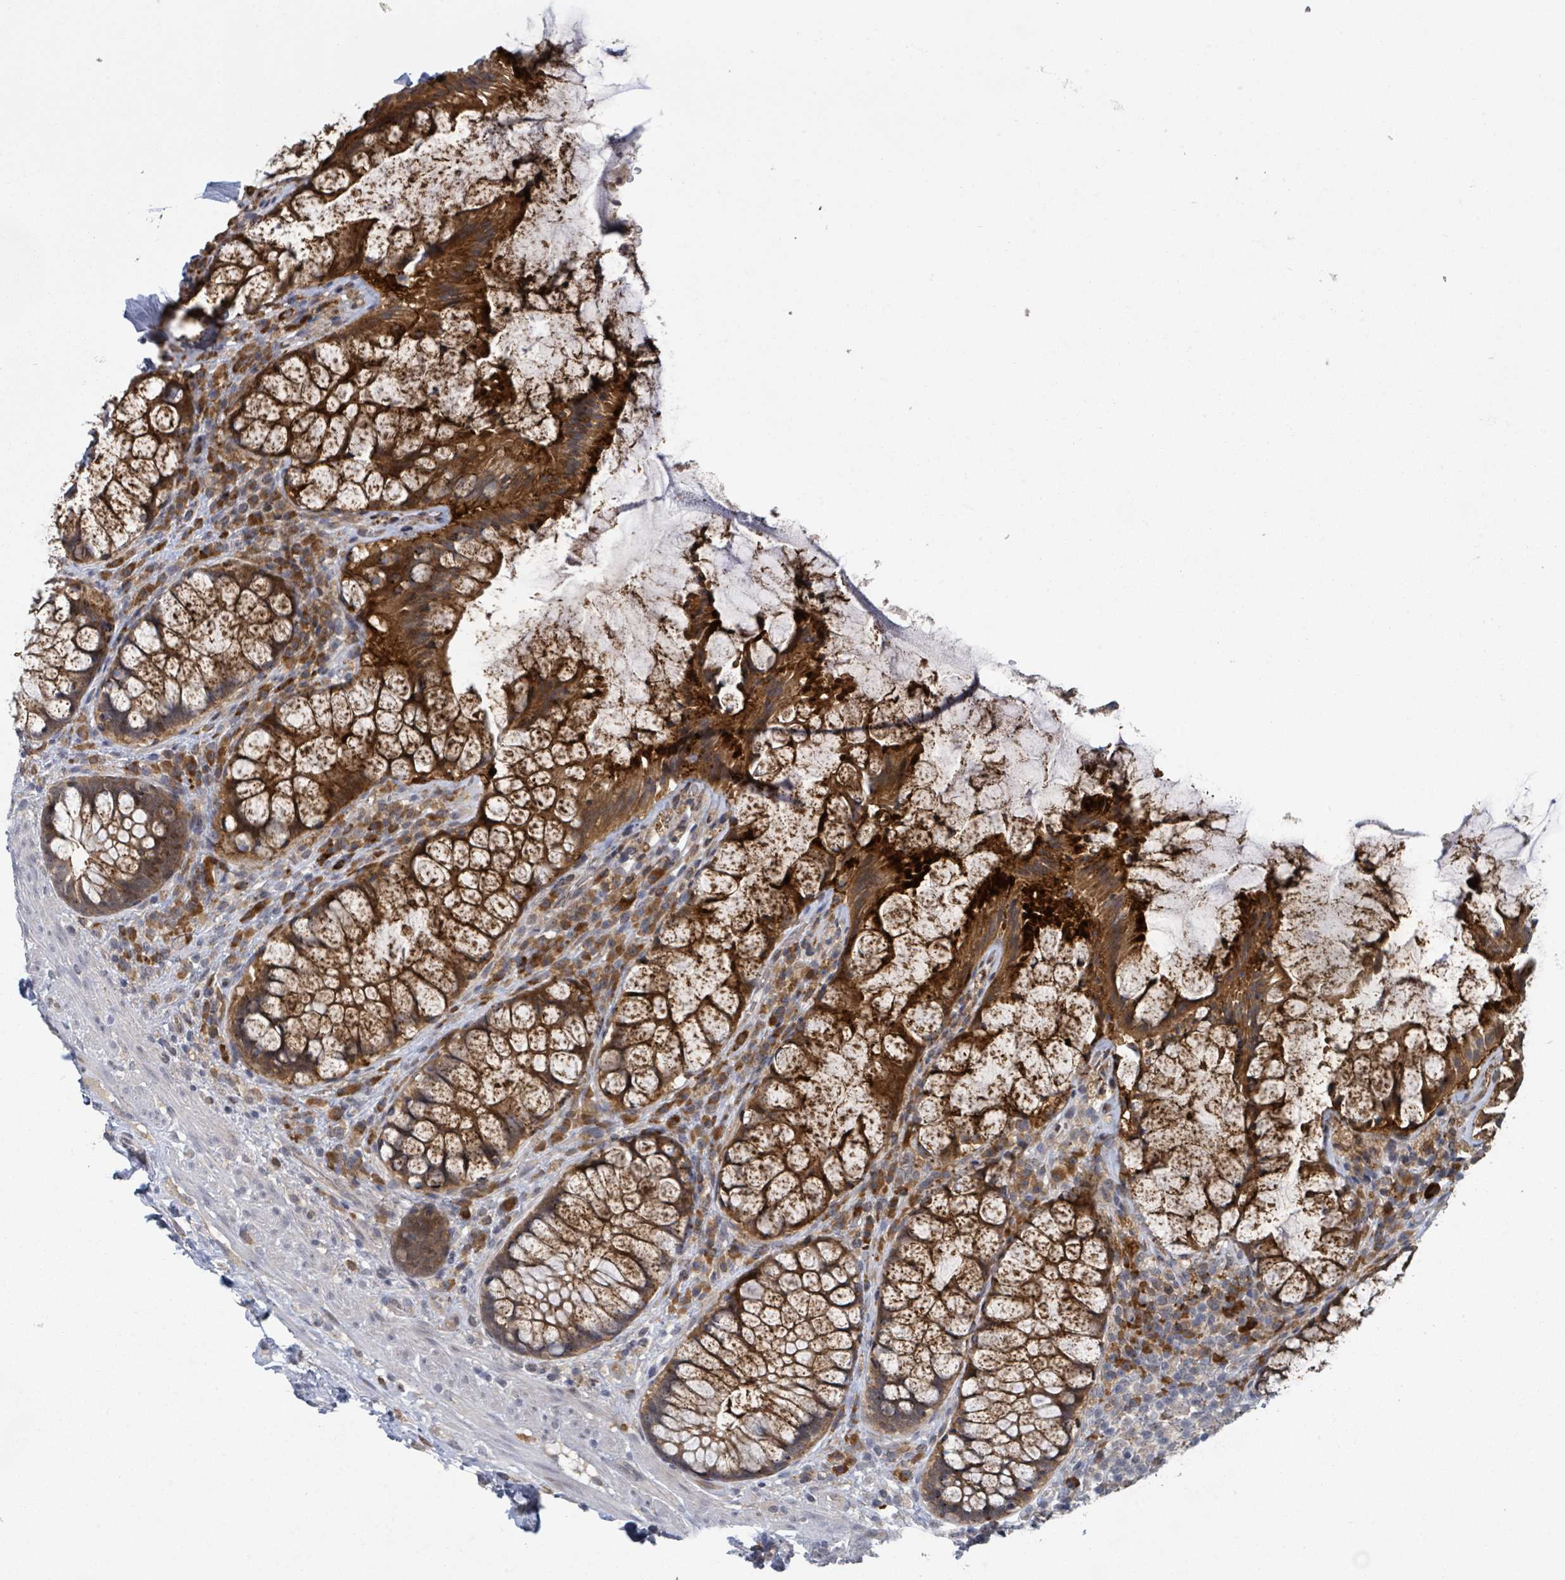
{"staining": {"intensity": "strong", "quantity": ">75%", "location": "cytoplasmic/membranous"}, "tissue": "rectum", "cell_type": "Glandular cells", "image_type": "normal", "snomed": [{"axis": "morphology", "description": "Normal tissue, NOS"}, {"axis": "topography", "description": "Rectum"}], "caption": "A histopathology image showing strong cytoplasmic/membranous positivity in approximately >75% of glandular cells in normal rectum, as visualized by brown immunohistochemical staining.", "gene": "SHROOM2", "patient": {"sex": "female", "age": 58}}